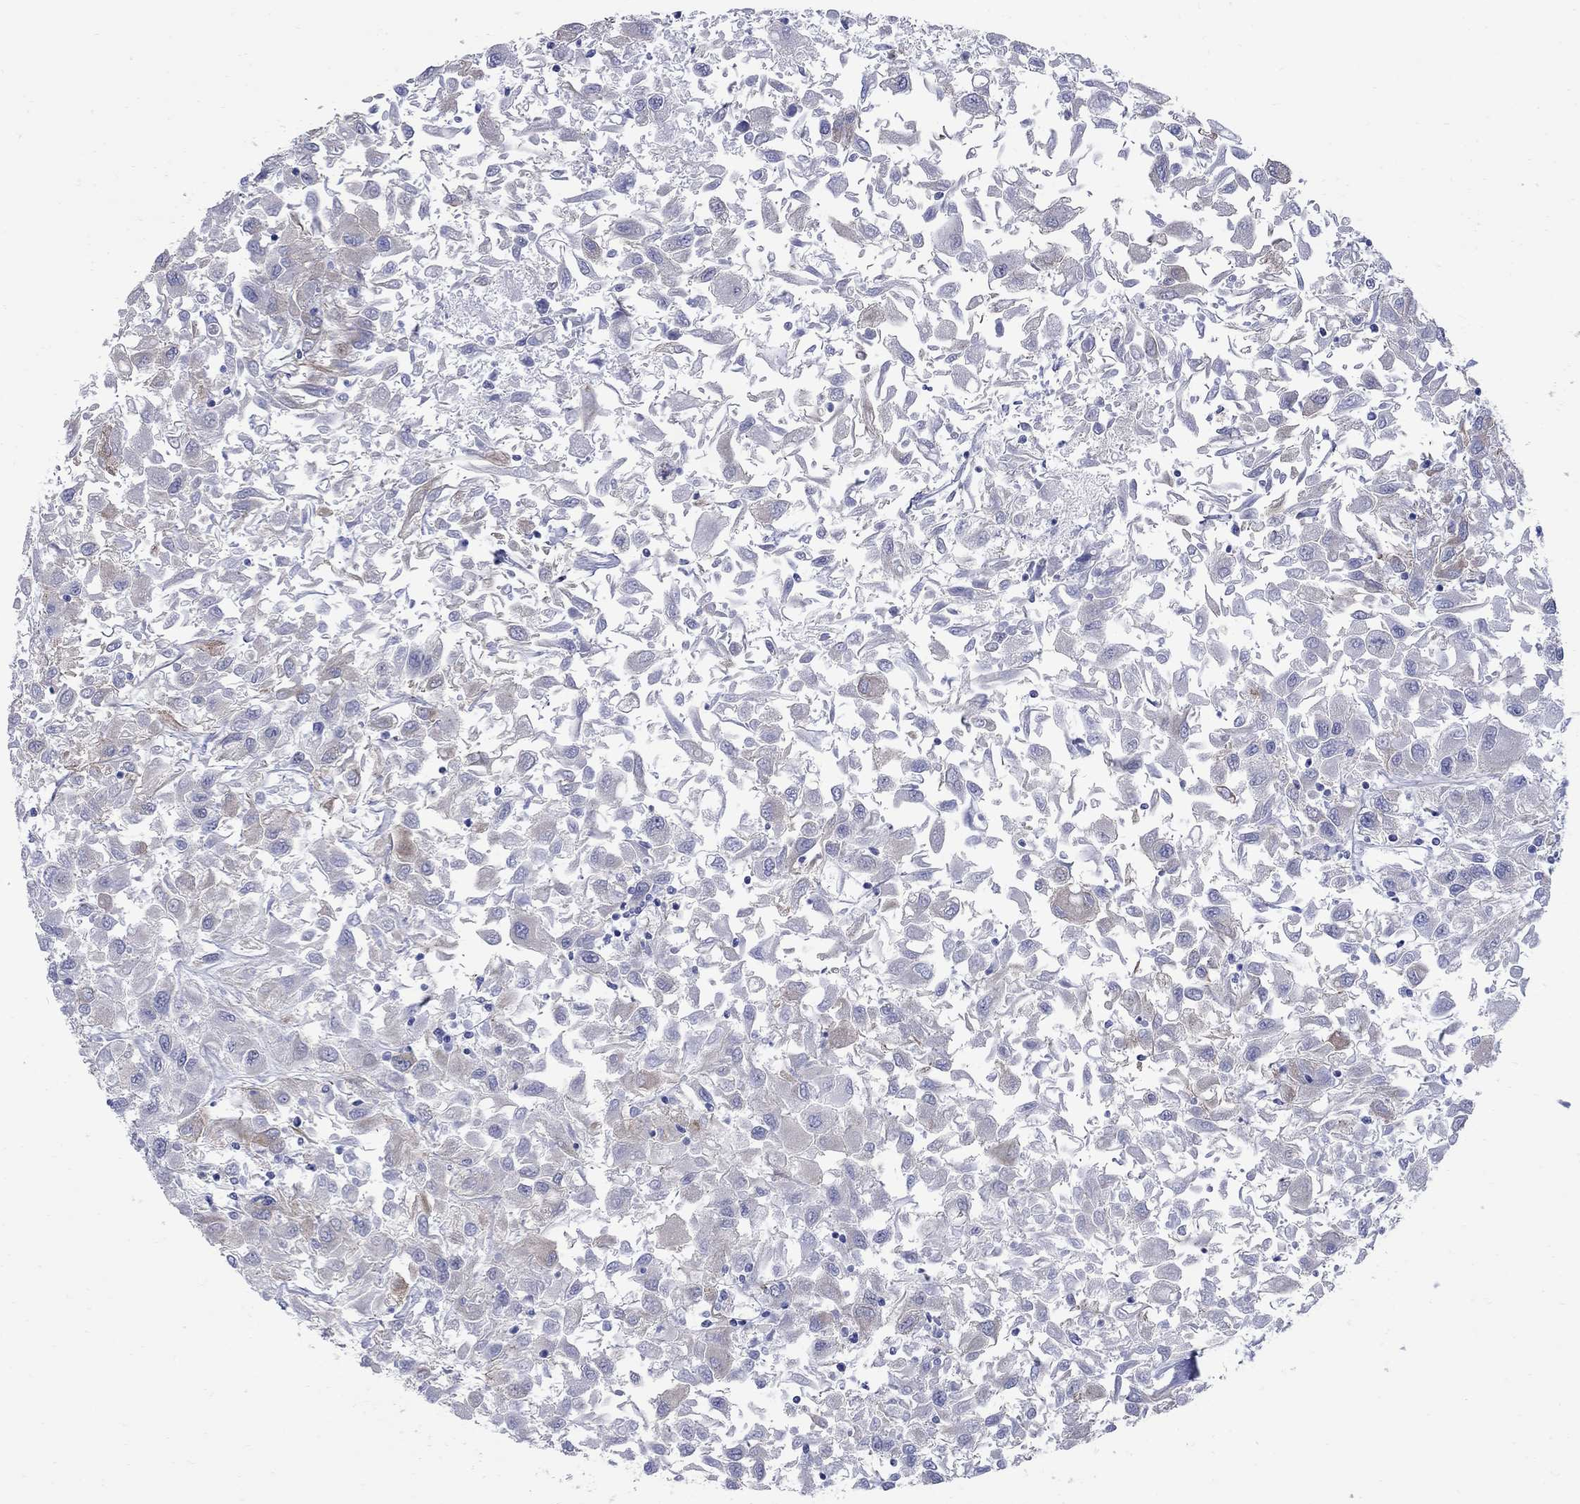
{"staining": {"intensity": "weak", "quantity": "<25%", "location": "cytoplasmic/membranous"}, "tissue": "renal cancer", "cell_type": "Tumor cells", "image_type": "cancer", "snomed": [{"axis": "morphology", "description": "Adenocarcinoma, NOS"}, {"axis": "topography", "description": "Kidney"}], "caption": "Immunohistochemistry (IHC) photomicrograph of renal adenocarcinoma stained for a protein (brown), which exhibits no staining in tumor cells.", "gene": "TACC3", "patient": {"sex": "female", "age": 76}}